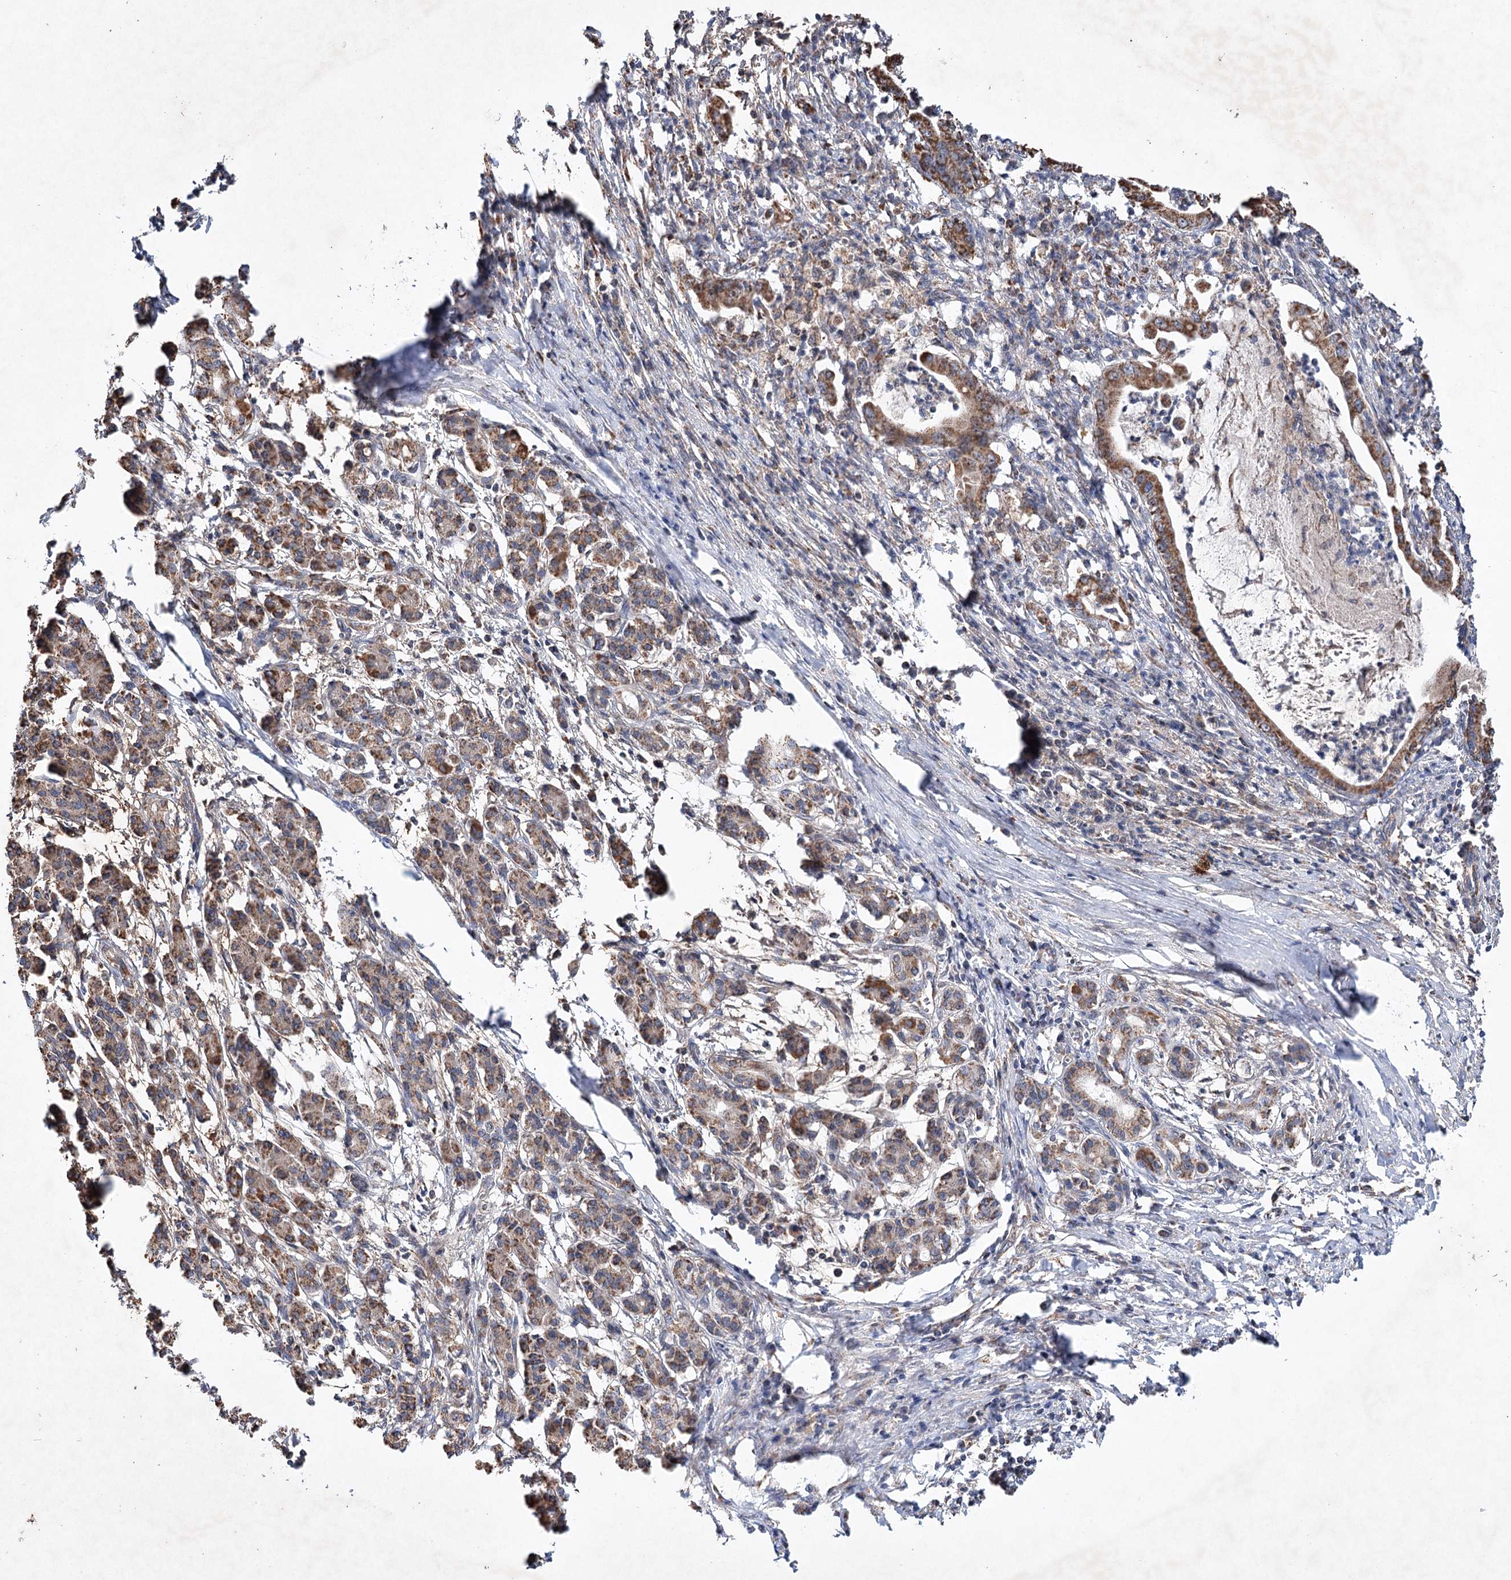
{"staining": {"intensity": "moderate", "quantity": ">75%", "location": "cytoplasmic/membranous"}, "tissue": "pancreatic cancer", "cell_type": "Tumor cells", "image_type": "cancer", "snomed": [{"axis": "morphology", "description": "Adenocarcinoma, NOS"}, {"axis": "topography", "description": "Pancreas"}], "caption": "Pancreatic cancer stained for a protein (brown) shows moderate cytoplasmic/membranous positive positivity in about >75% of tumor cells.", "gene": "PIK3CB", "patient": {"sex": "female", "age": 55}}